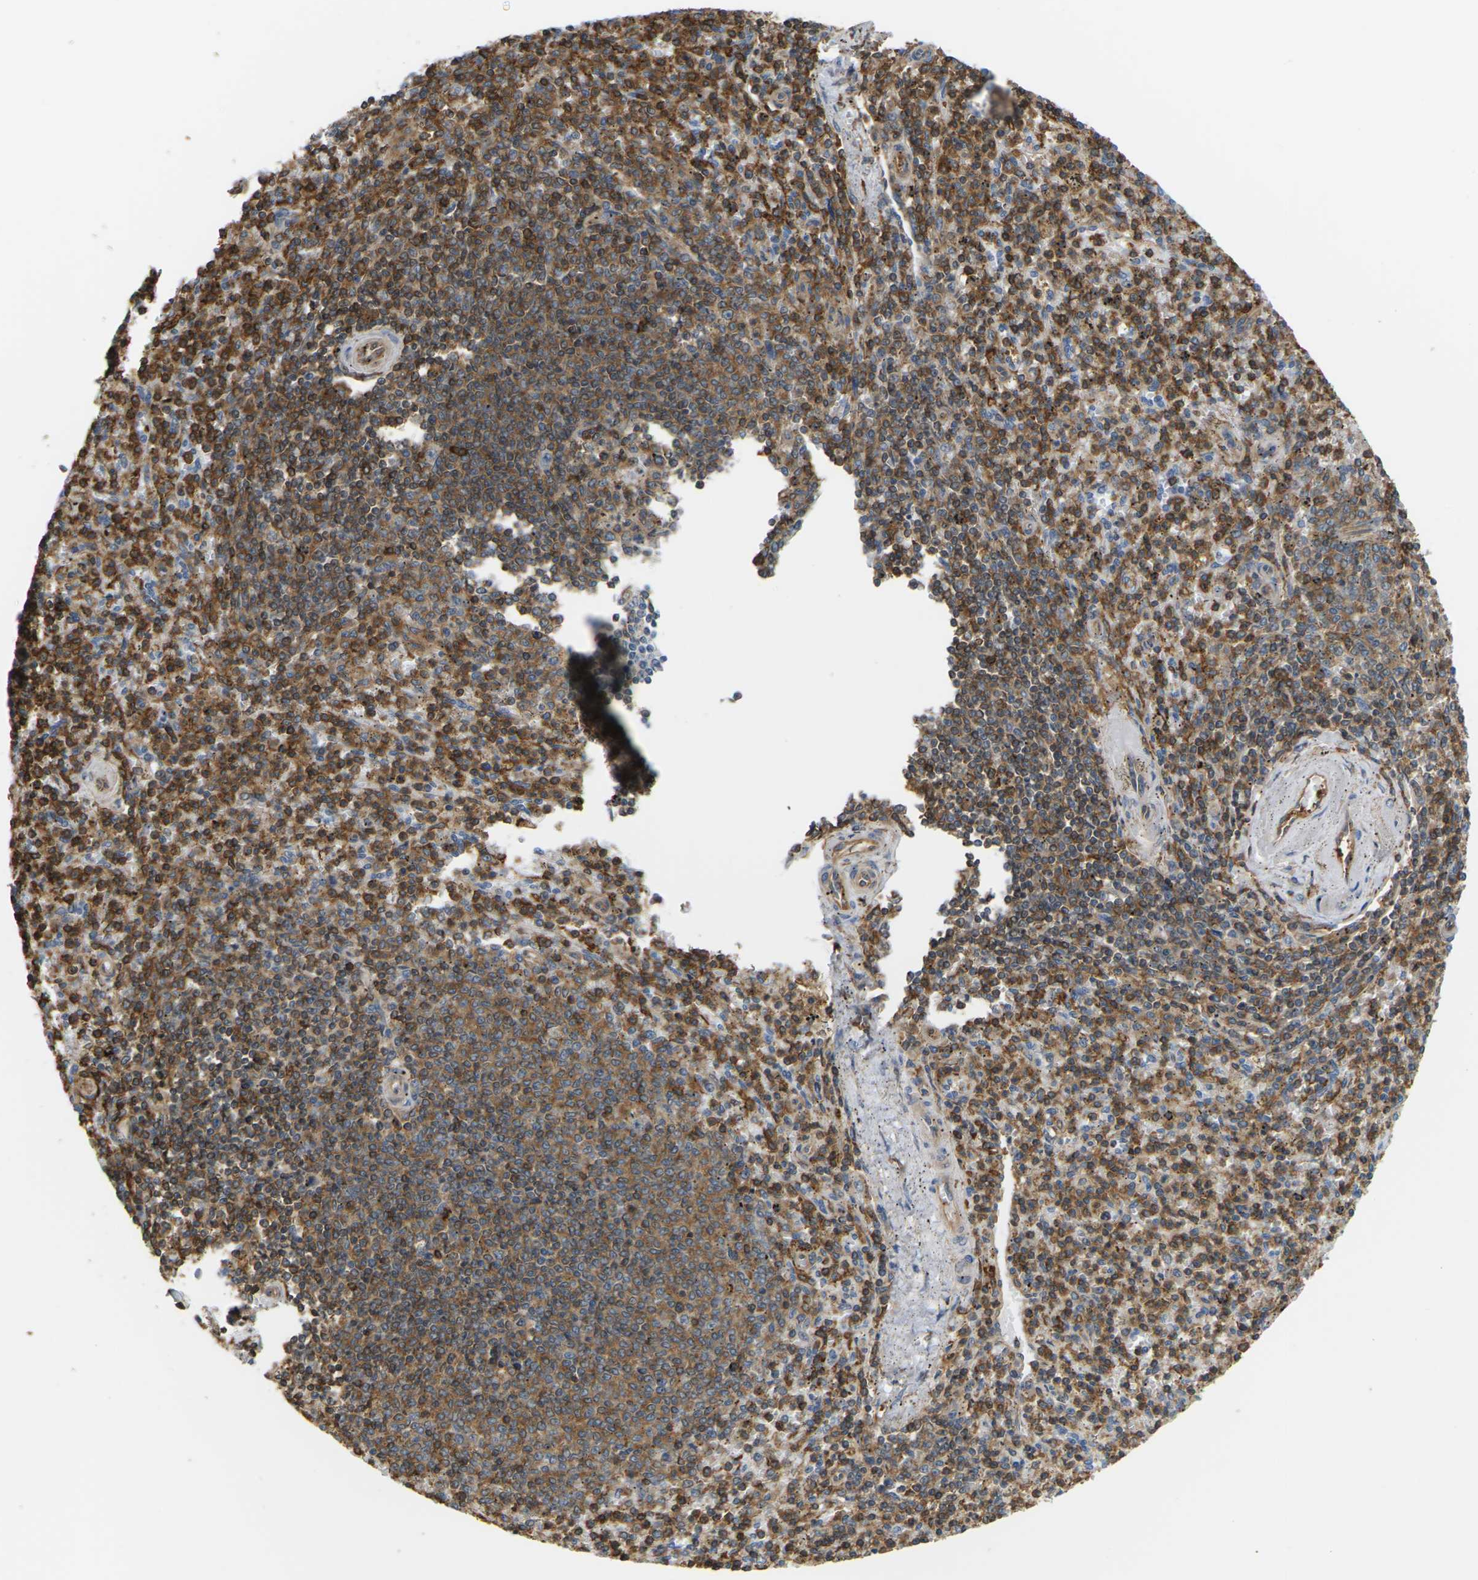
{"staining": {"intensity": "strong", "quantity": ">75%", "location": "cytoplasmic/membranous"}, "tissue": "spleen", "cell_type": "Cells in red pulp", "image_type": "normal", "snomed": [{"axis": "morphology", "description": "Normal tissue, NOS"}, {"axis": "topography", "description": "Spleen"}], "caption": "Immunohistochemistry histopathology image of normal spleen: human spleen stained using immunohistochemistry displays high levels of strong protein expression localized specifically in the cytoplasmic/membranous of cells in red pulp, appearing as a cytoplasmic/membranous brown color.", "gene": "IQGAP1", "patient": {"sex": "male", "age": 72}}